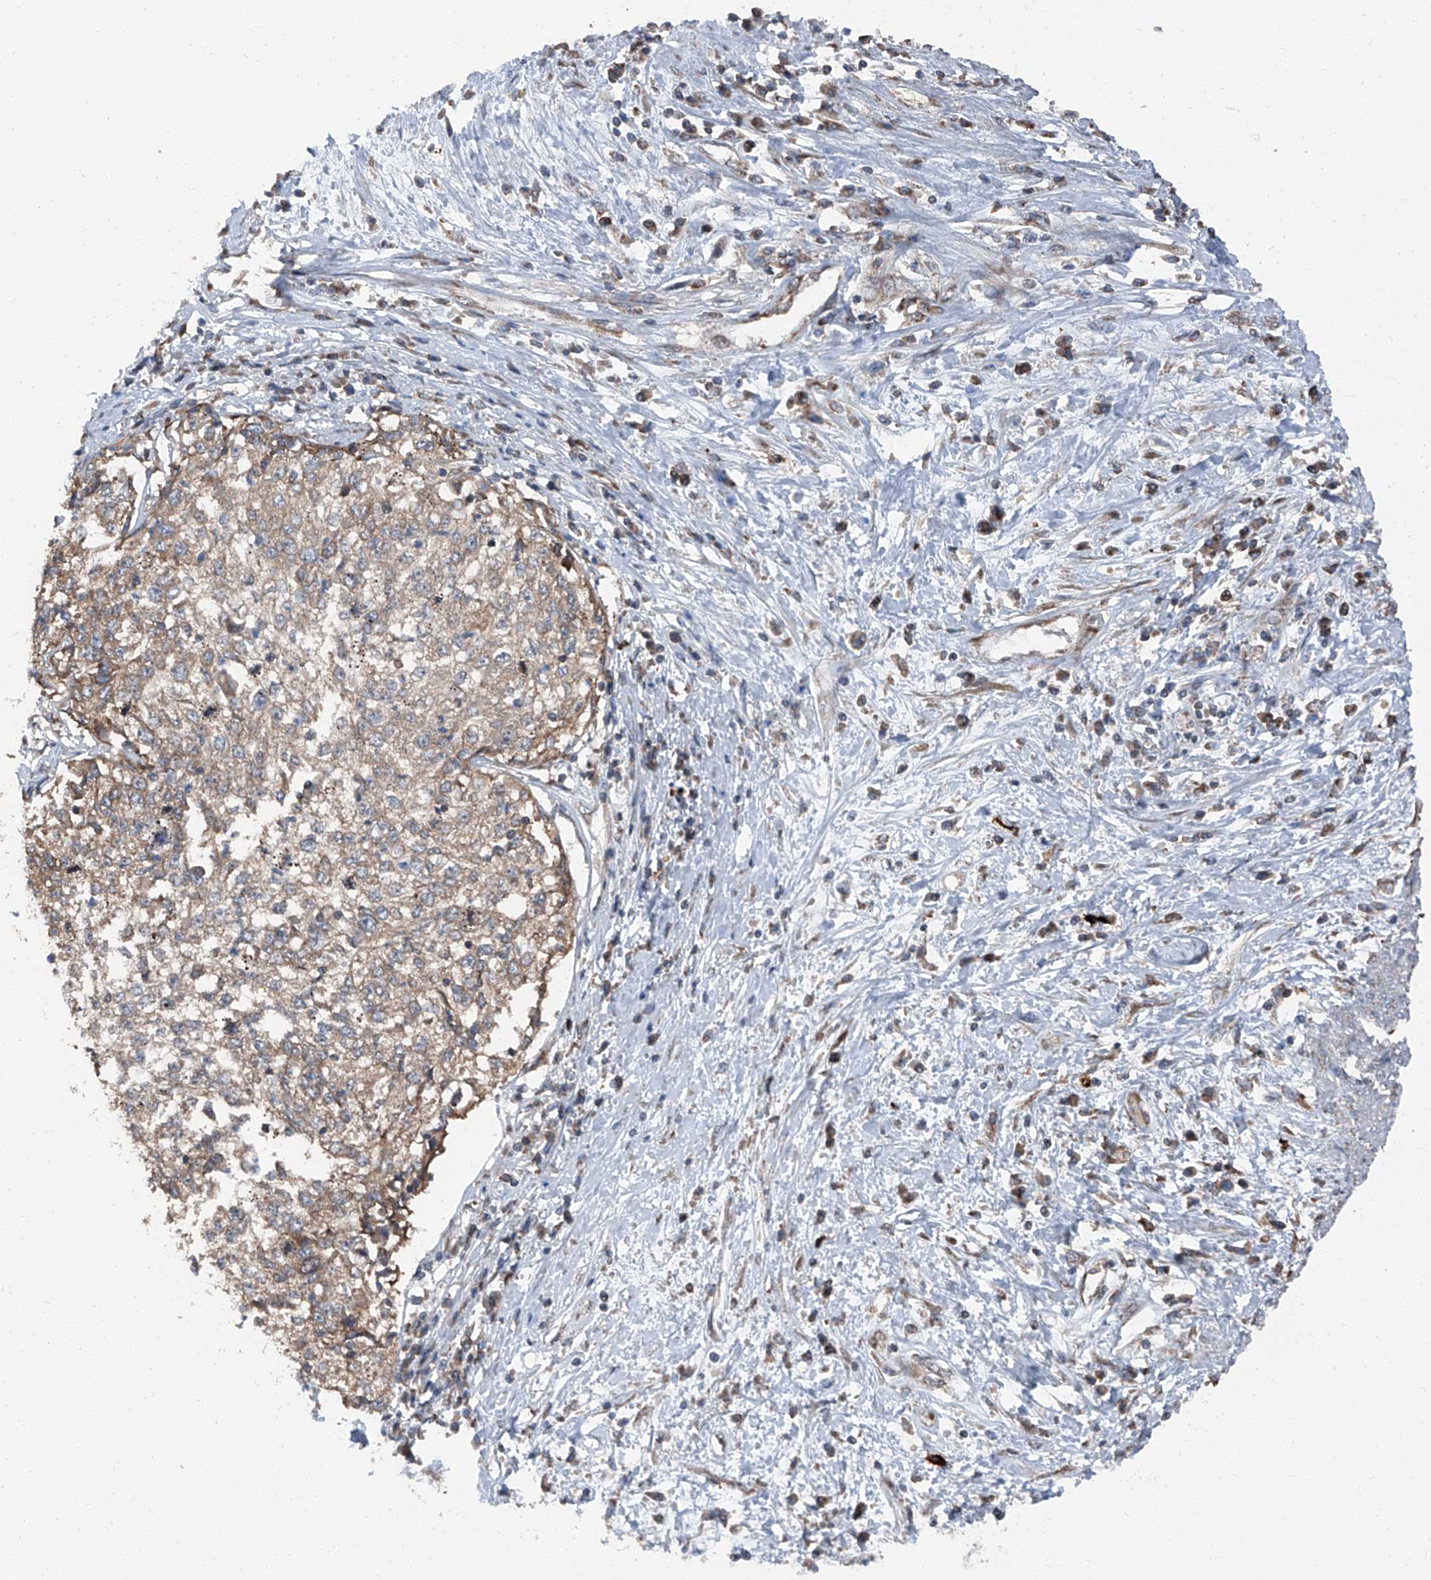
{"staining": {"intensity": "weak", "quantity": "25%-75%", "location": "cytoplasmic/membranous"}, "tissue": "cervical cancer", "cell_type": "Tumor cells", "image_type": "cancer", "snomed": [{"axis": "morphology", "description": "Squamous cell carcinoma, NOS"}, {"axis": "topography", "description": "Cervix"}], "caption": "A brown stain highlights weak cytoplasmic/membranous positivity of a protein in cervical squamous cell carcinoma tumor cells.", "gene": "LIMK1", "patient": {"sex": "female", "age": 57}}